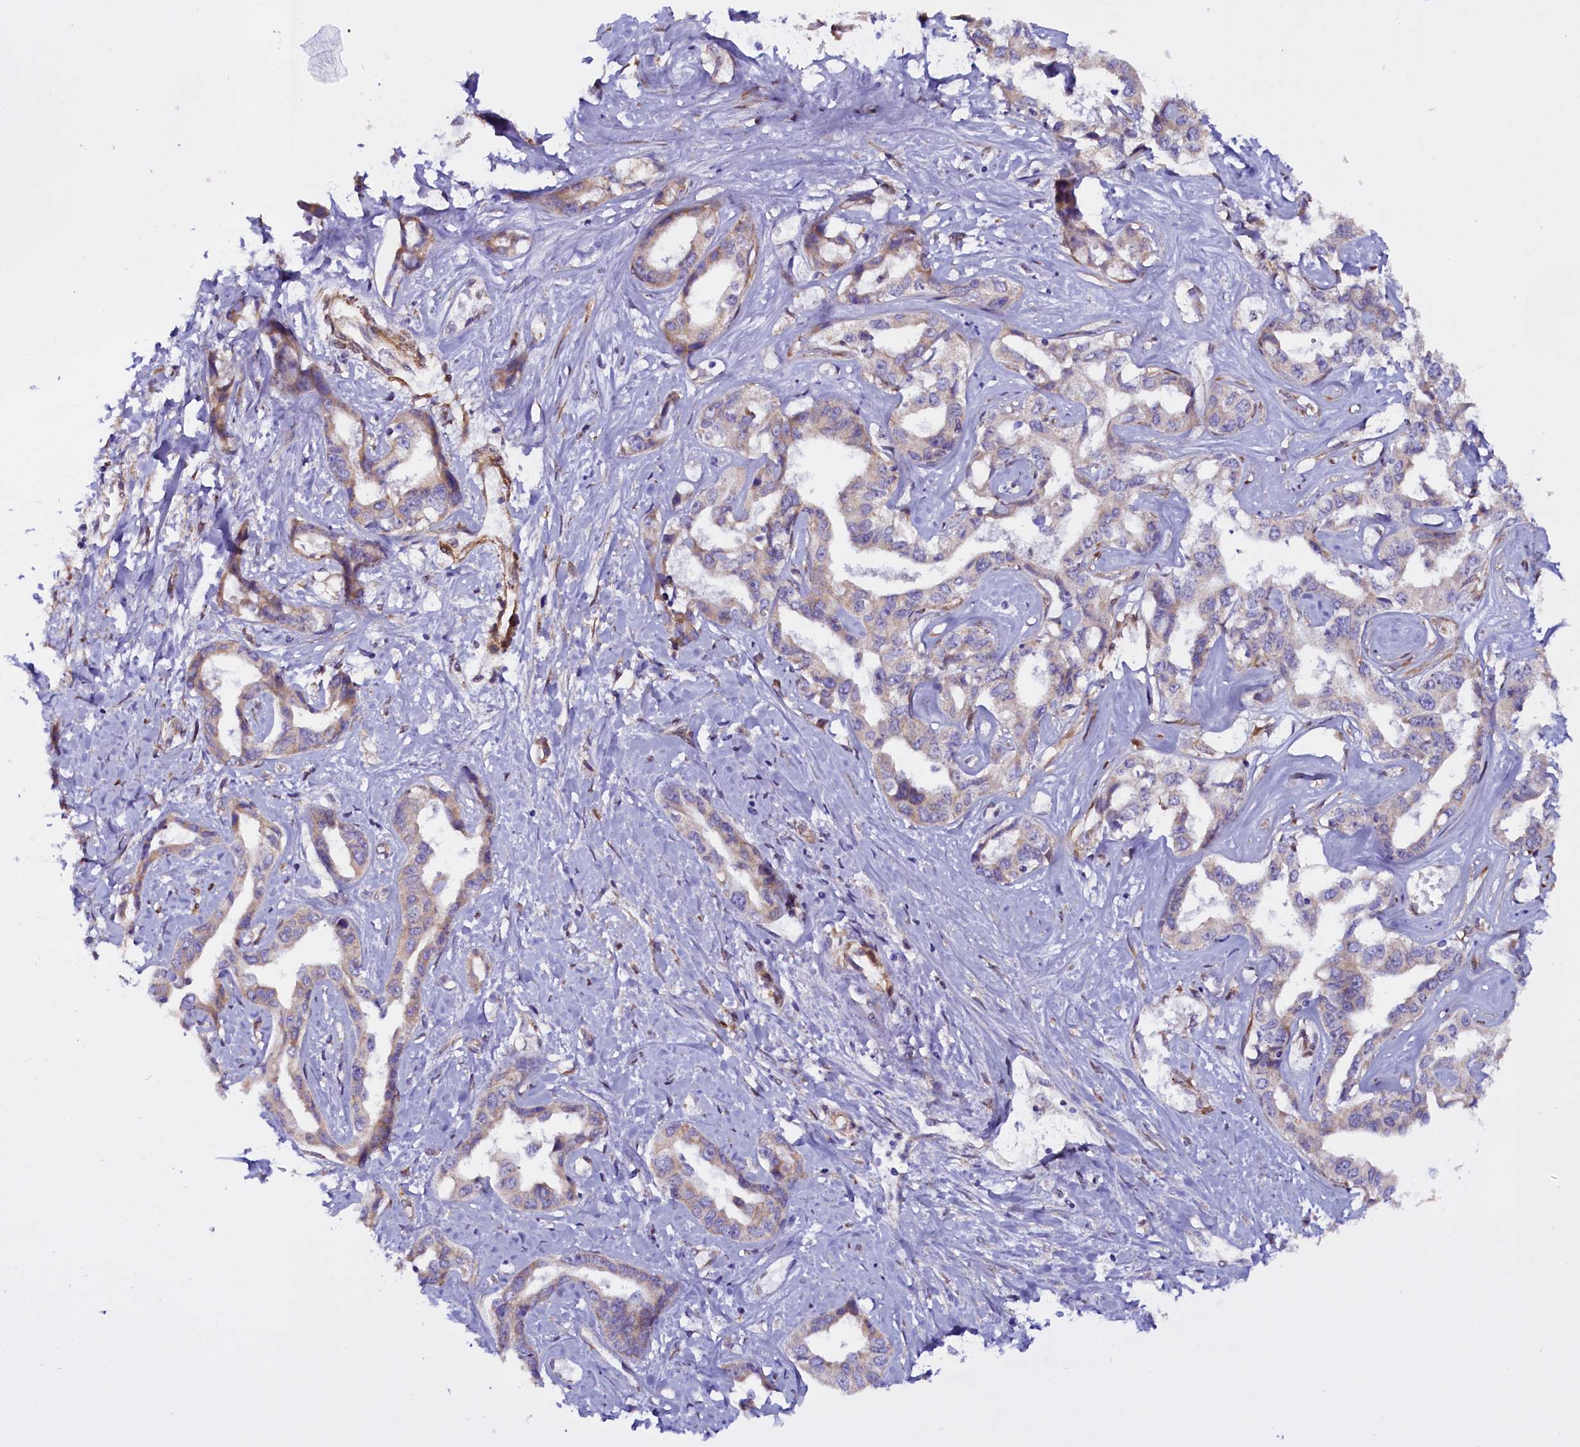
{"staining": {"intensity": "weak", "quantity": "<25%", "location": "cytoplasmic/membranous"}, "tissue": "liver cancer", "cell_type": "Tumor cells", "image_type": "cancer", "snomed": [{"axis": "morphology", "description": "Cholangiocarcinoma"}, {"axis": "topography", "description": "Liver"}], "caption": "A high-resolution histopathology image shows IHC staining of cholangiocarcinoma (liver), which exhibits no significant positivity in tumor cells. The staining is performed using DAB brown chromogen with nuclei counter-stained in using hematoxylin.", "gene": "UACA", "patient": {"sex": "male", "age": 59}}